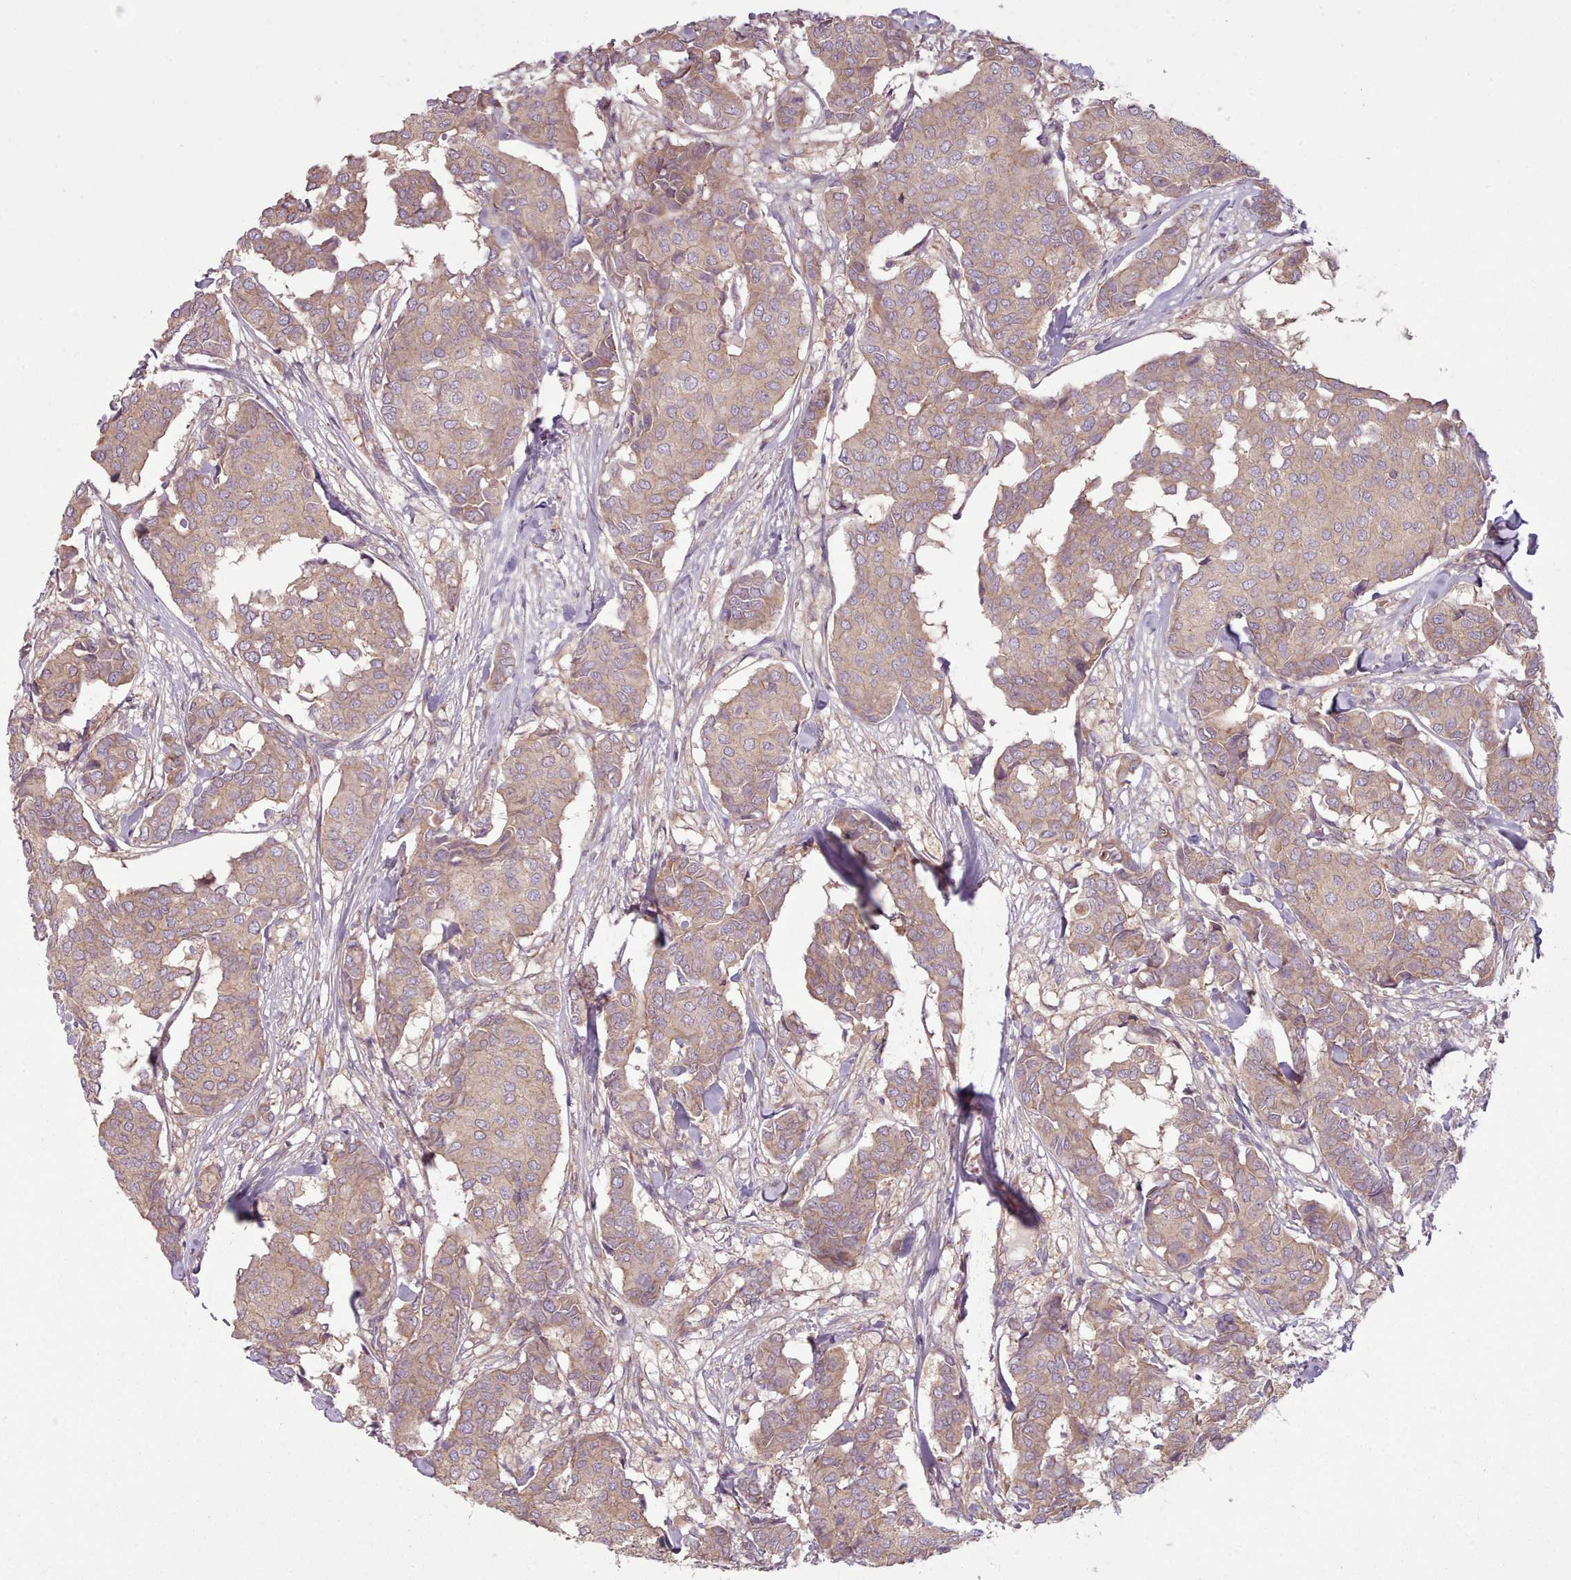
{"staining": {"intensity": "weak", "quantity": ">75%", "location": "cytoplasmic/membranous"}, "tissue": "breast cancer", "cell_type": "Tumor cells", "image_type": "cancer", "snomed": [{"axis": "morphology", "description": "Duct carcinoma"}, {"axis": "topography", "description": "Breast"}], "caption": "Protein positivity by IHC shows weak cytoplasmic/membranous positivity in about >75% of tumor cells in invasive ductal carcinoma (breast).", "gene": "NT5DC2", "patient": {"sex": "female", "age": 75}}